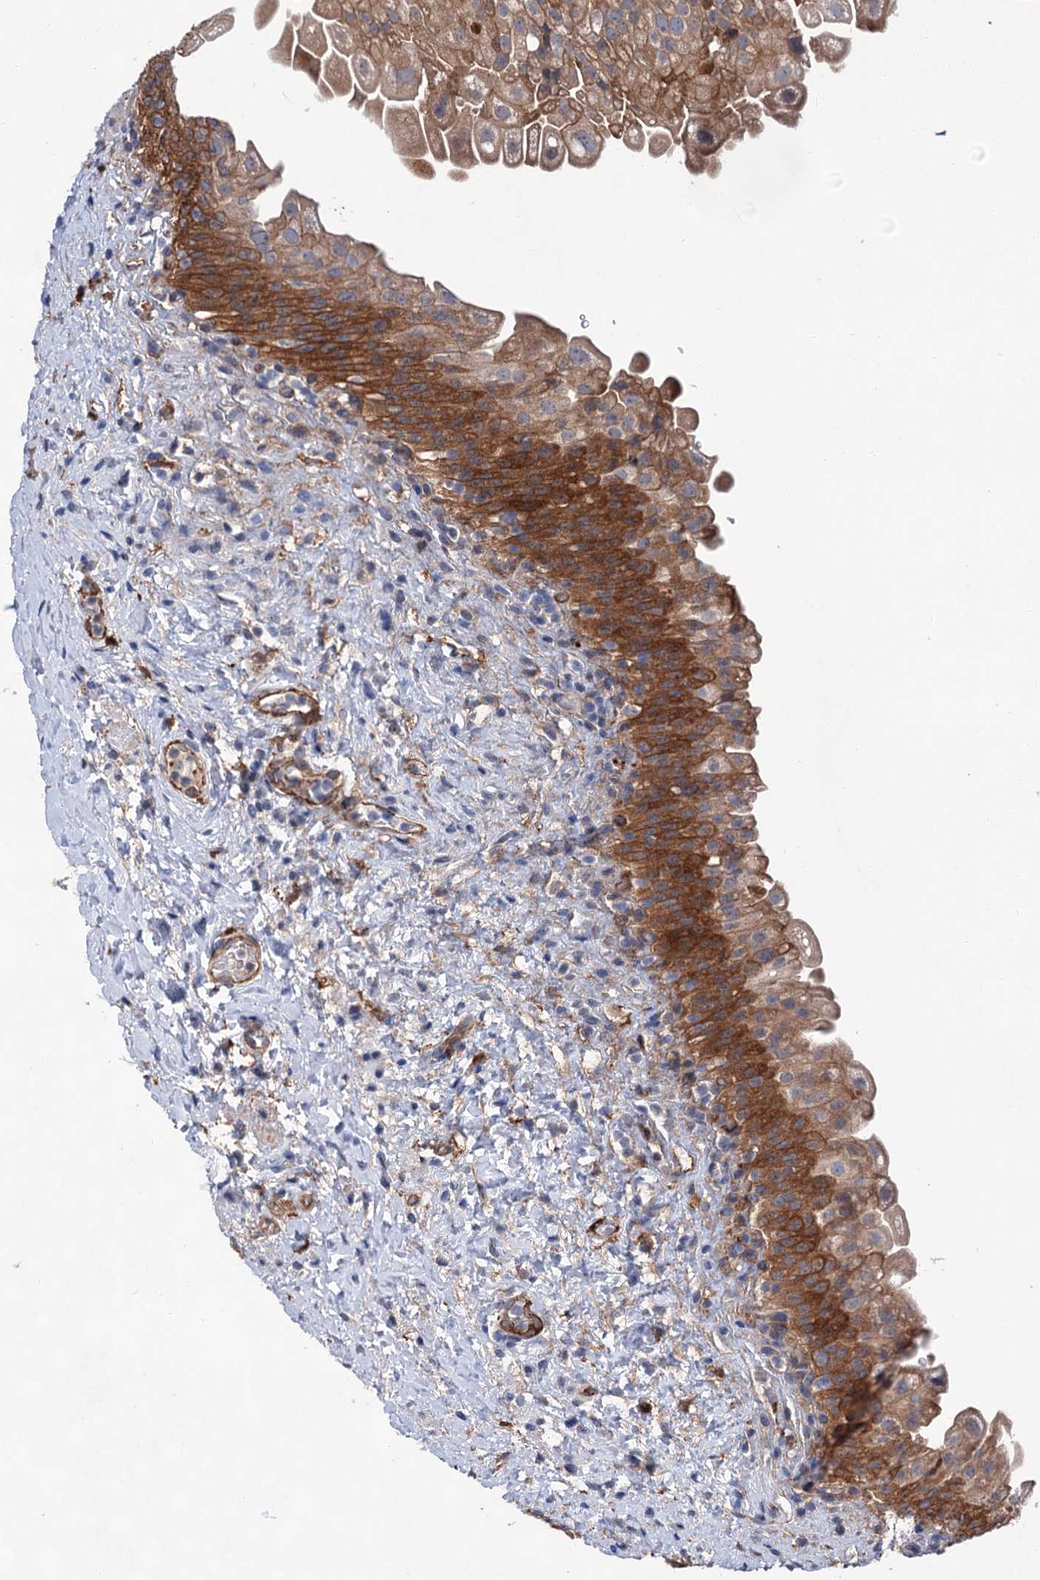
{"staining": {"intensity": "moderate", "quantity": ">75%", "location": "cytoplasmic/membranous"}, "tissue": "urinary bladder", "cell_type": "Urothelial cells", "image_type": "normal", "snomed": [{"axis": "morphology", "description": "Normal tissue, NOS"}, {"axis": "topography", "description": "Urinary bladder"}], "caption": "Urinary bladder stained with immunohistochemistry (IHC) displays moderate cytoplasmic/membranous staining in about >75% of urothelial cells. (brown staining indicates protein expression, while blue staining denotes nuclei).", "gene": "TMTC3", "patient": {"sex": "female", "age": 27}}